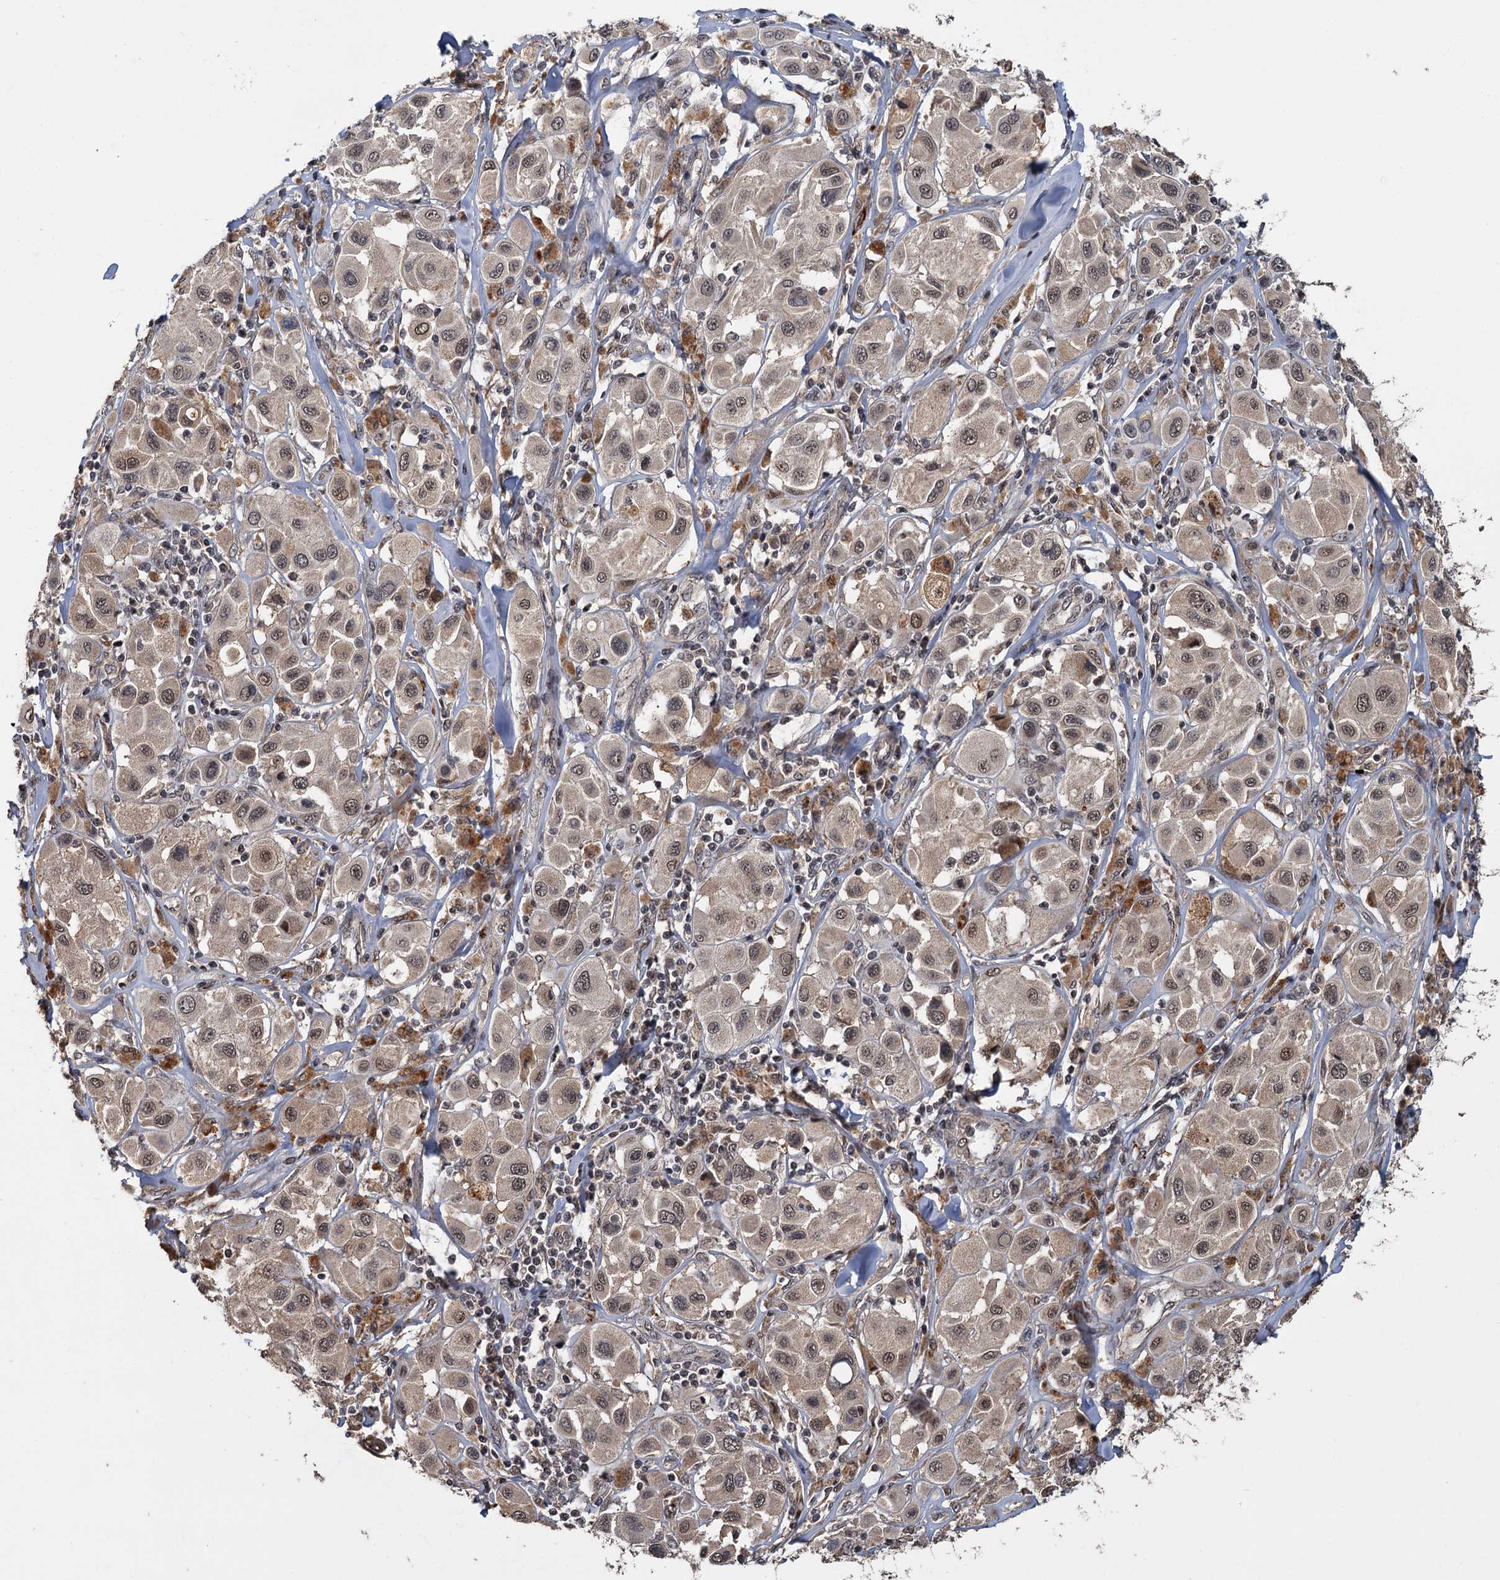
{"staining": {"intensity": "moderate", "quantity": ">75%", "location": "nuclear"}, "tissue": "melanoma", "cell_type": "Tumor cells", "image_type": "cancer", "snomed": [{"axis": "morphology", "description": "Malignant melanoma, Metastatic site"}, {"axis": "topography", "description": "Skin"}], "caption": "Immunohistochemical staining of melanoma shows moderate nuclear protein expression in approximately >75% of tumor cells.", "gene": "KANSL2", "patient": {"sex": "male", "age": 41}}